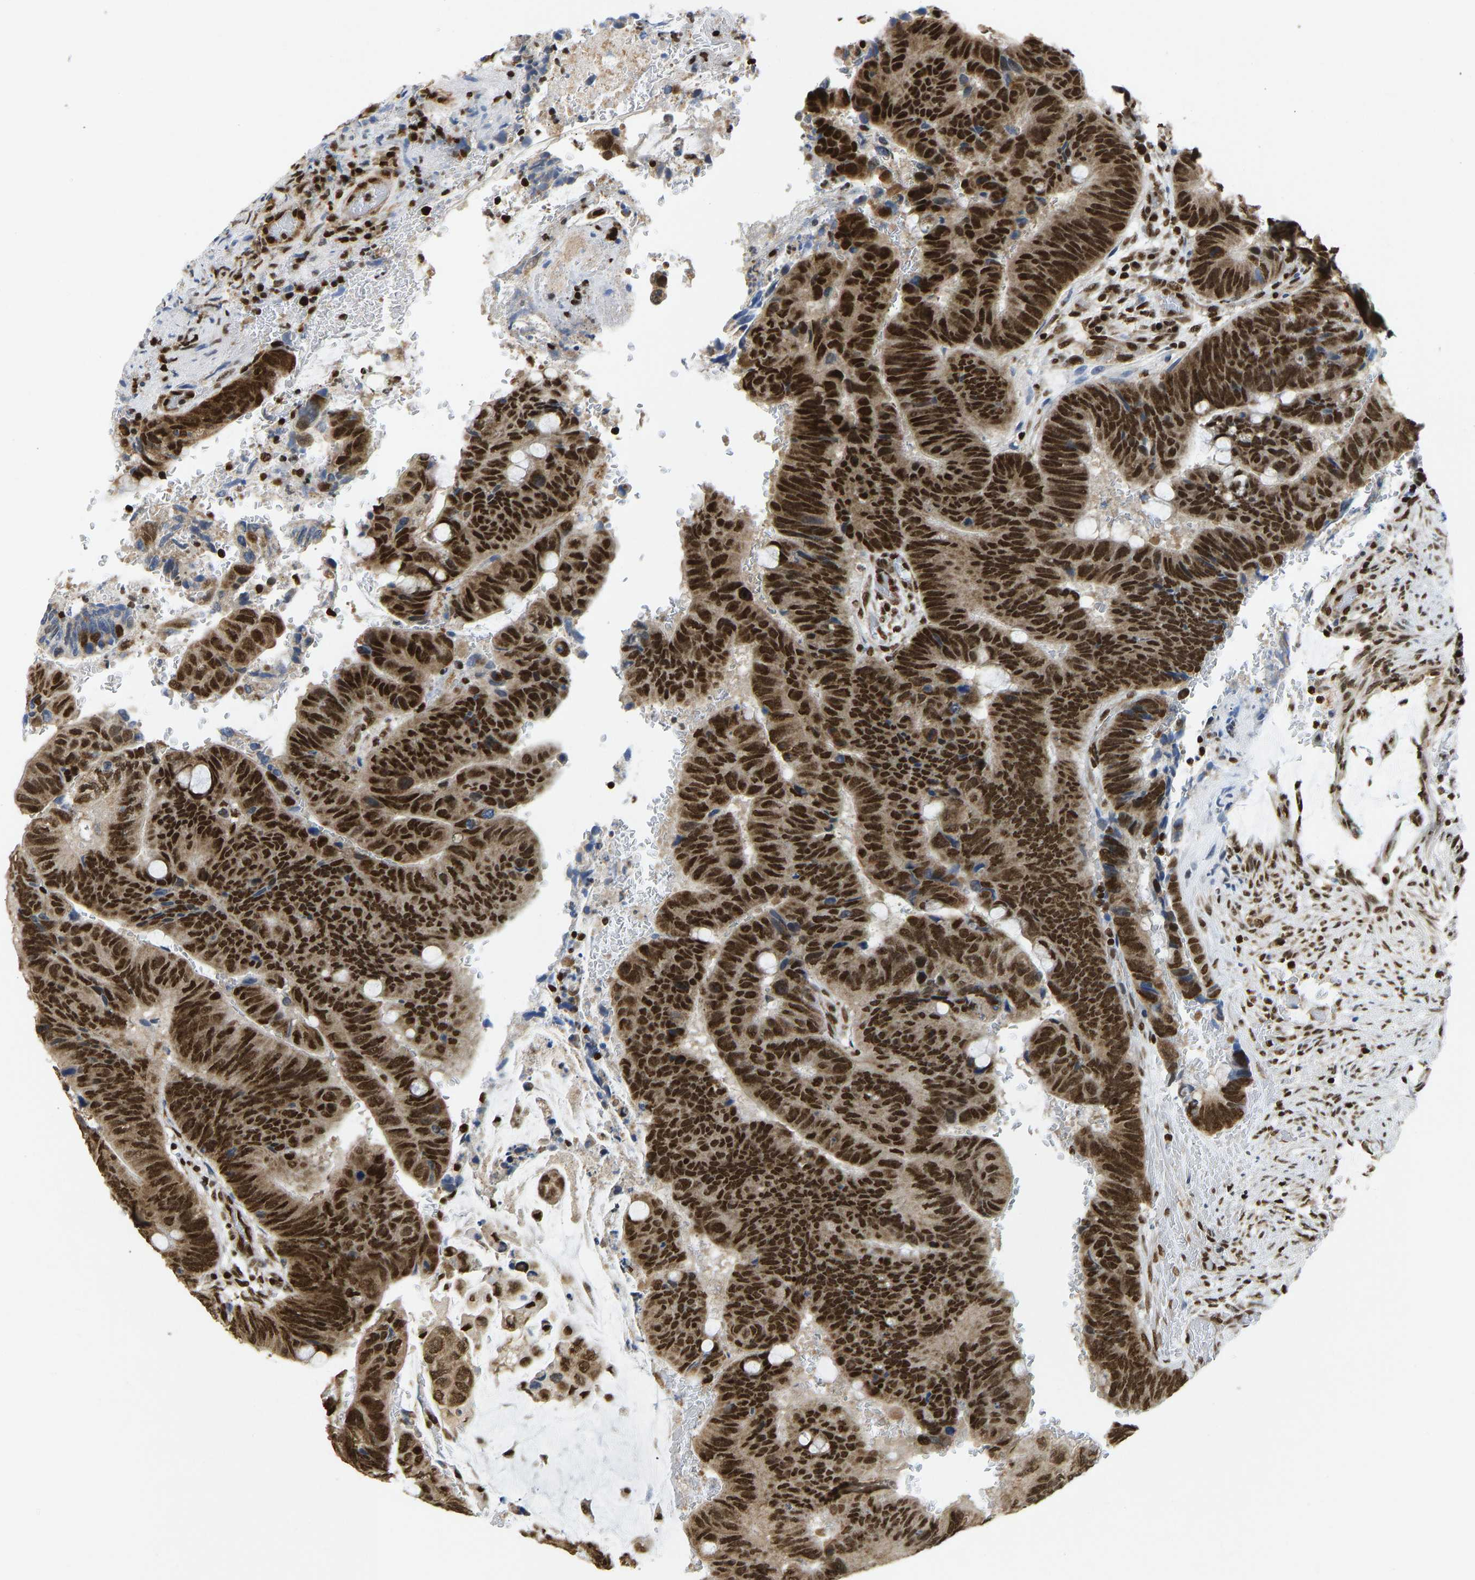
{"staining": {"intensity": "strong", "quantity": ">75%", "location": "nuclear"}, "tissue": "colorectal cancer", "cell_type": "Tumor cells", "image_type": "cancer", "snomed": [{"axis": "morphology", "description": "Normal tissue, NOS"}, {"axis": "morphology", "description": "Adenocarcinoma, NOS"}, {"axis": "topography", "description": "Rectum"}], "caption": "Immunohistochemical staining of human colorectal adenocarcinoma exhibits high levels of strong nuclear positivity in approximately >75% of tumor cells.", "gene": "ZSCAN20", "patient": {"sex": "male", "age": 92}}